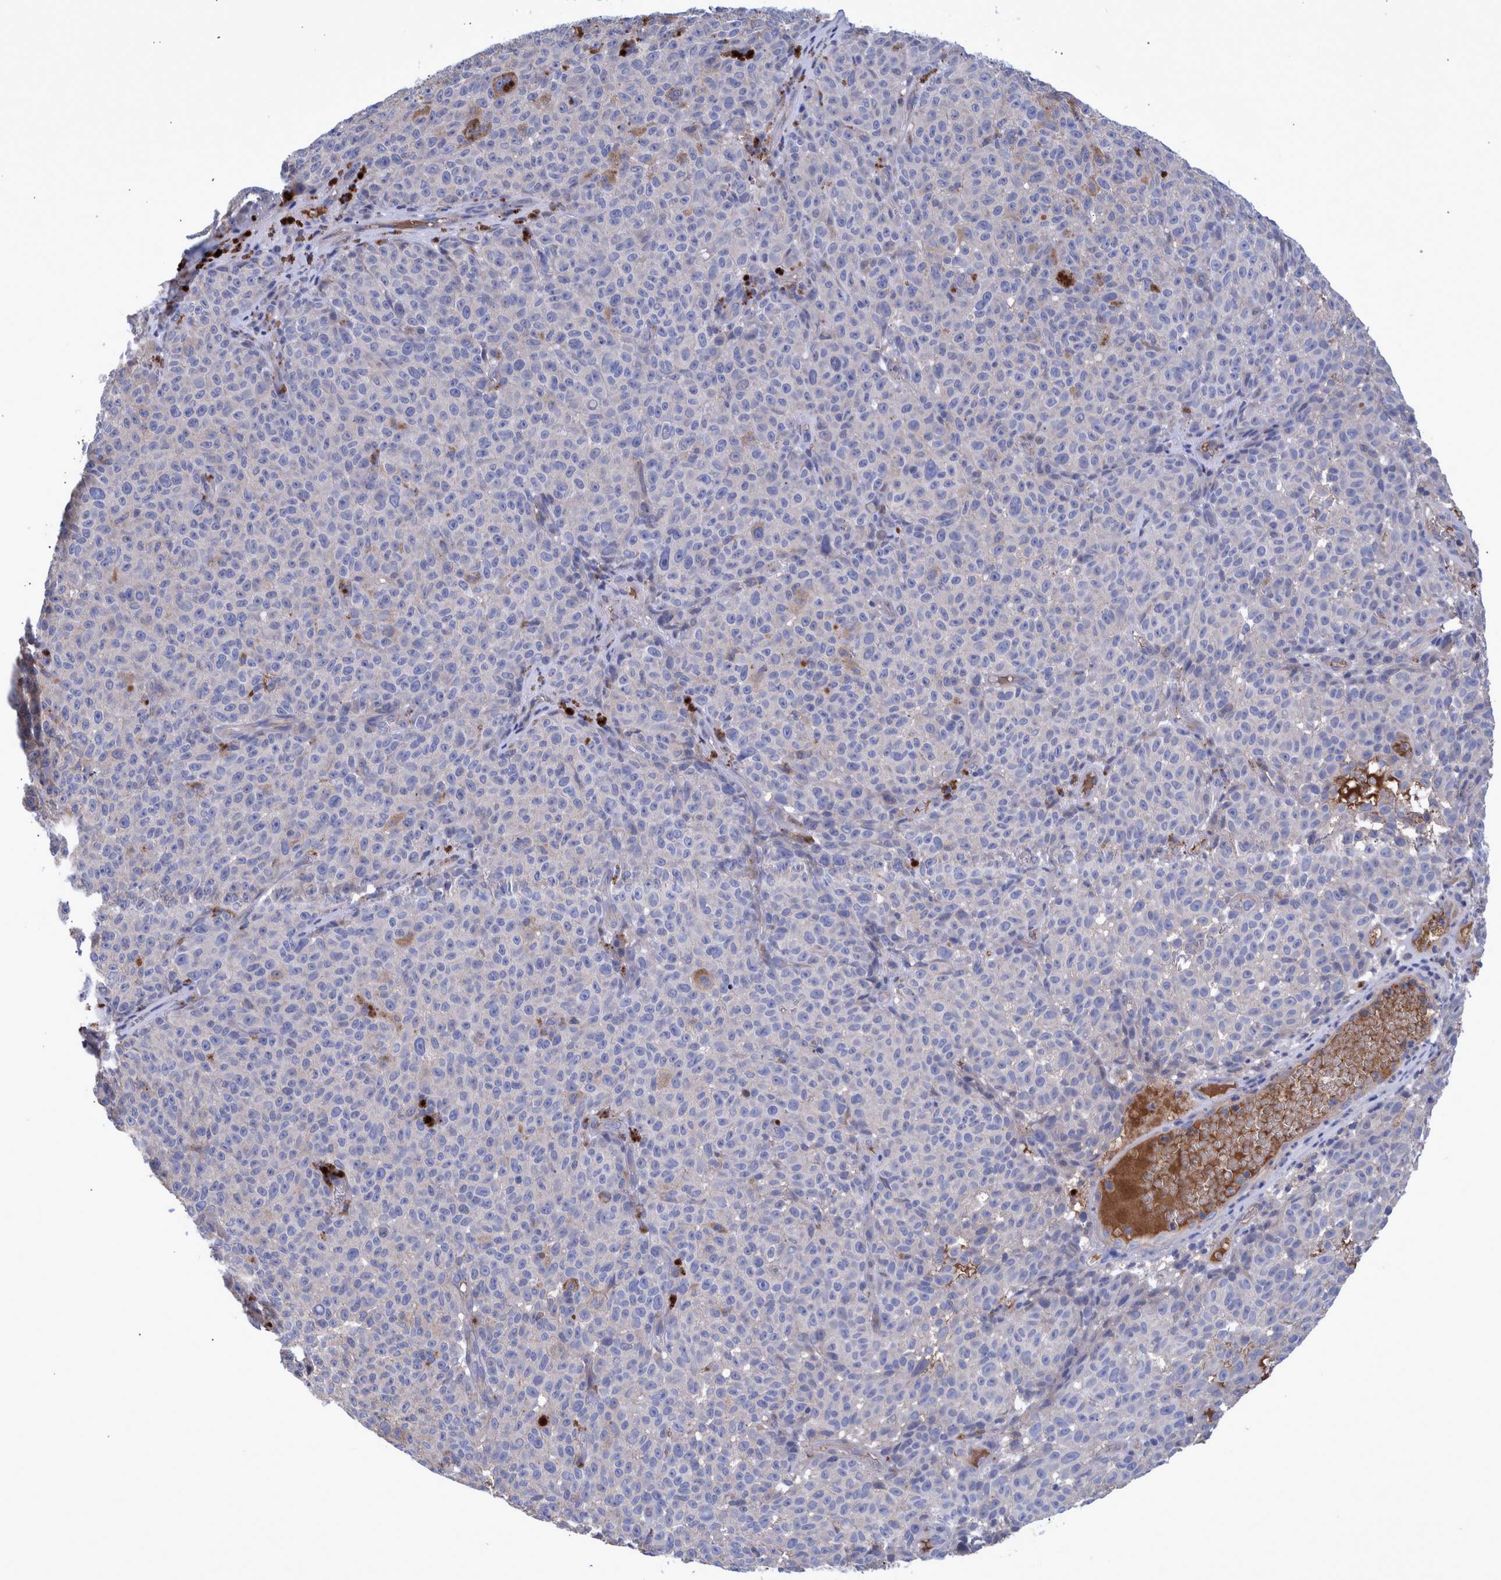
{"staining": {"intensity": "negative", "quantity": "none", "location": "none"}, "tissue": "melanoma", "cell_type": "Tumor cells", "image_type": "cancer", "snomed": [{"axis": "morphology", "description": "Malignant melanoma, NOS"}, {"axis": "topography", "description": "Skin"}], "caption": "Malignant melanoma was stained to show a protein in brown. There is no significant staining in tumor cells. Brightfield microscopy of IHC stained with DAB (brown) and hematoxylin (blue), captured at high magnification.", "gene": "DLL4", "patient": {"sex": "female", "age": 82}}